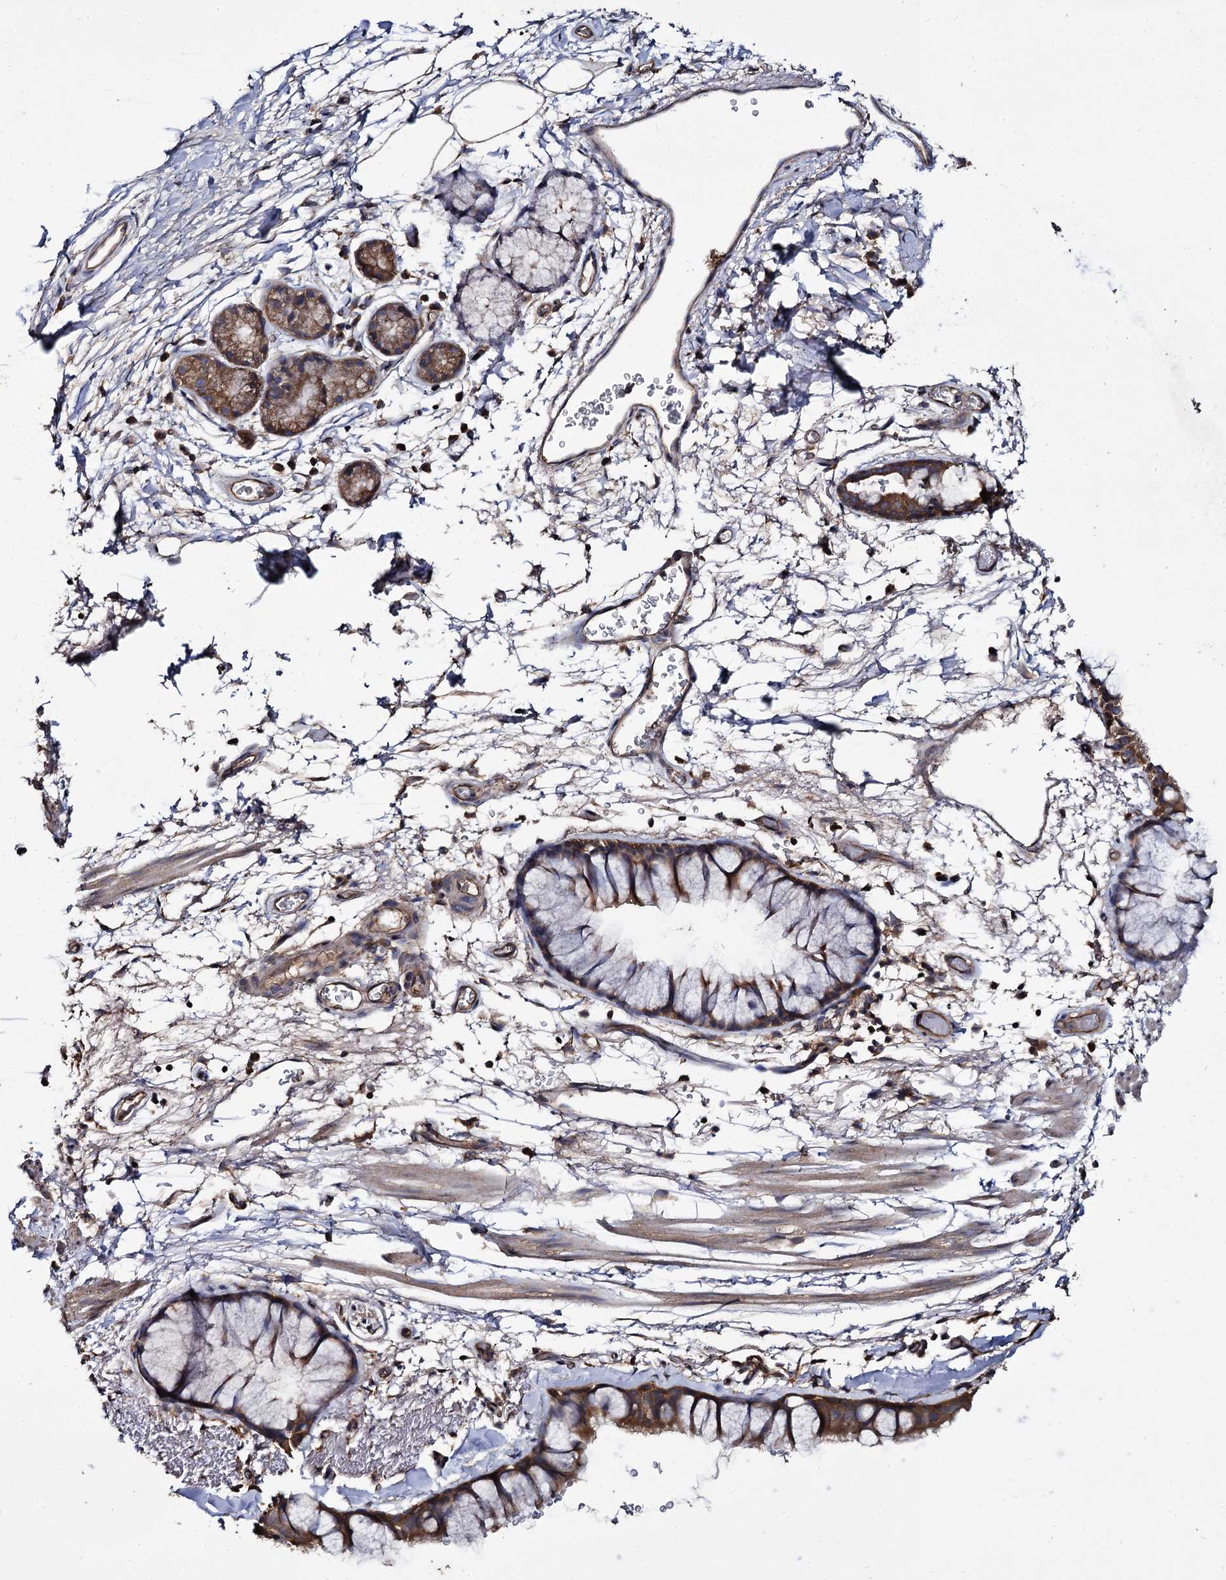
{"staining": {"intensity": "moderate", "quantity": ">75%", "location": "cytoplasmic/membranous"}, "tissue": "bronchus", "cell_type": "Respiratory epithelial cells", "image_type": "normal", "snomed": [{"axis": "morphology", "description": "Normal tissue, NOS"}, {"axis": "topography", "description": "Bronchus"}], "caption": "Respiratory epithelial cells display moderate cytoplasmic/membranous staining in about >75% of cells in benign bronchus. The staining was performed using DAB to visualize the protein expression in brown, while the nuclei were stained in blue with hematoxylin (Magnification: 20x).", "gene": "TTC23", "patient": {"sex": "male", "age": 65}}